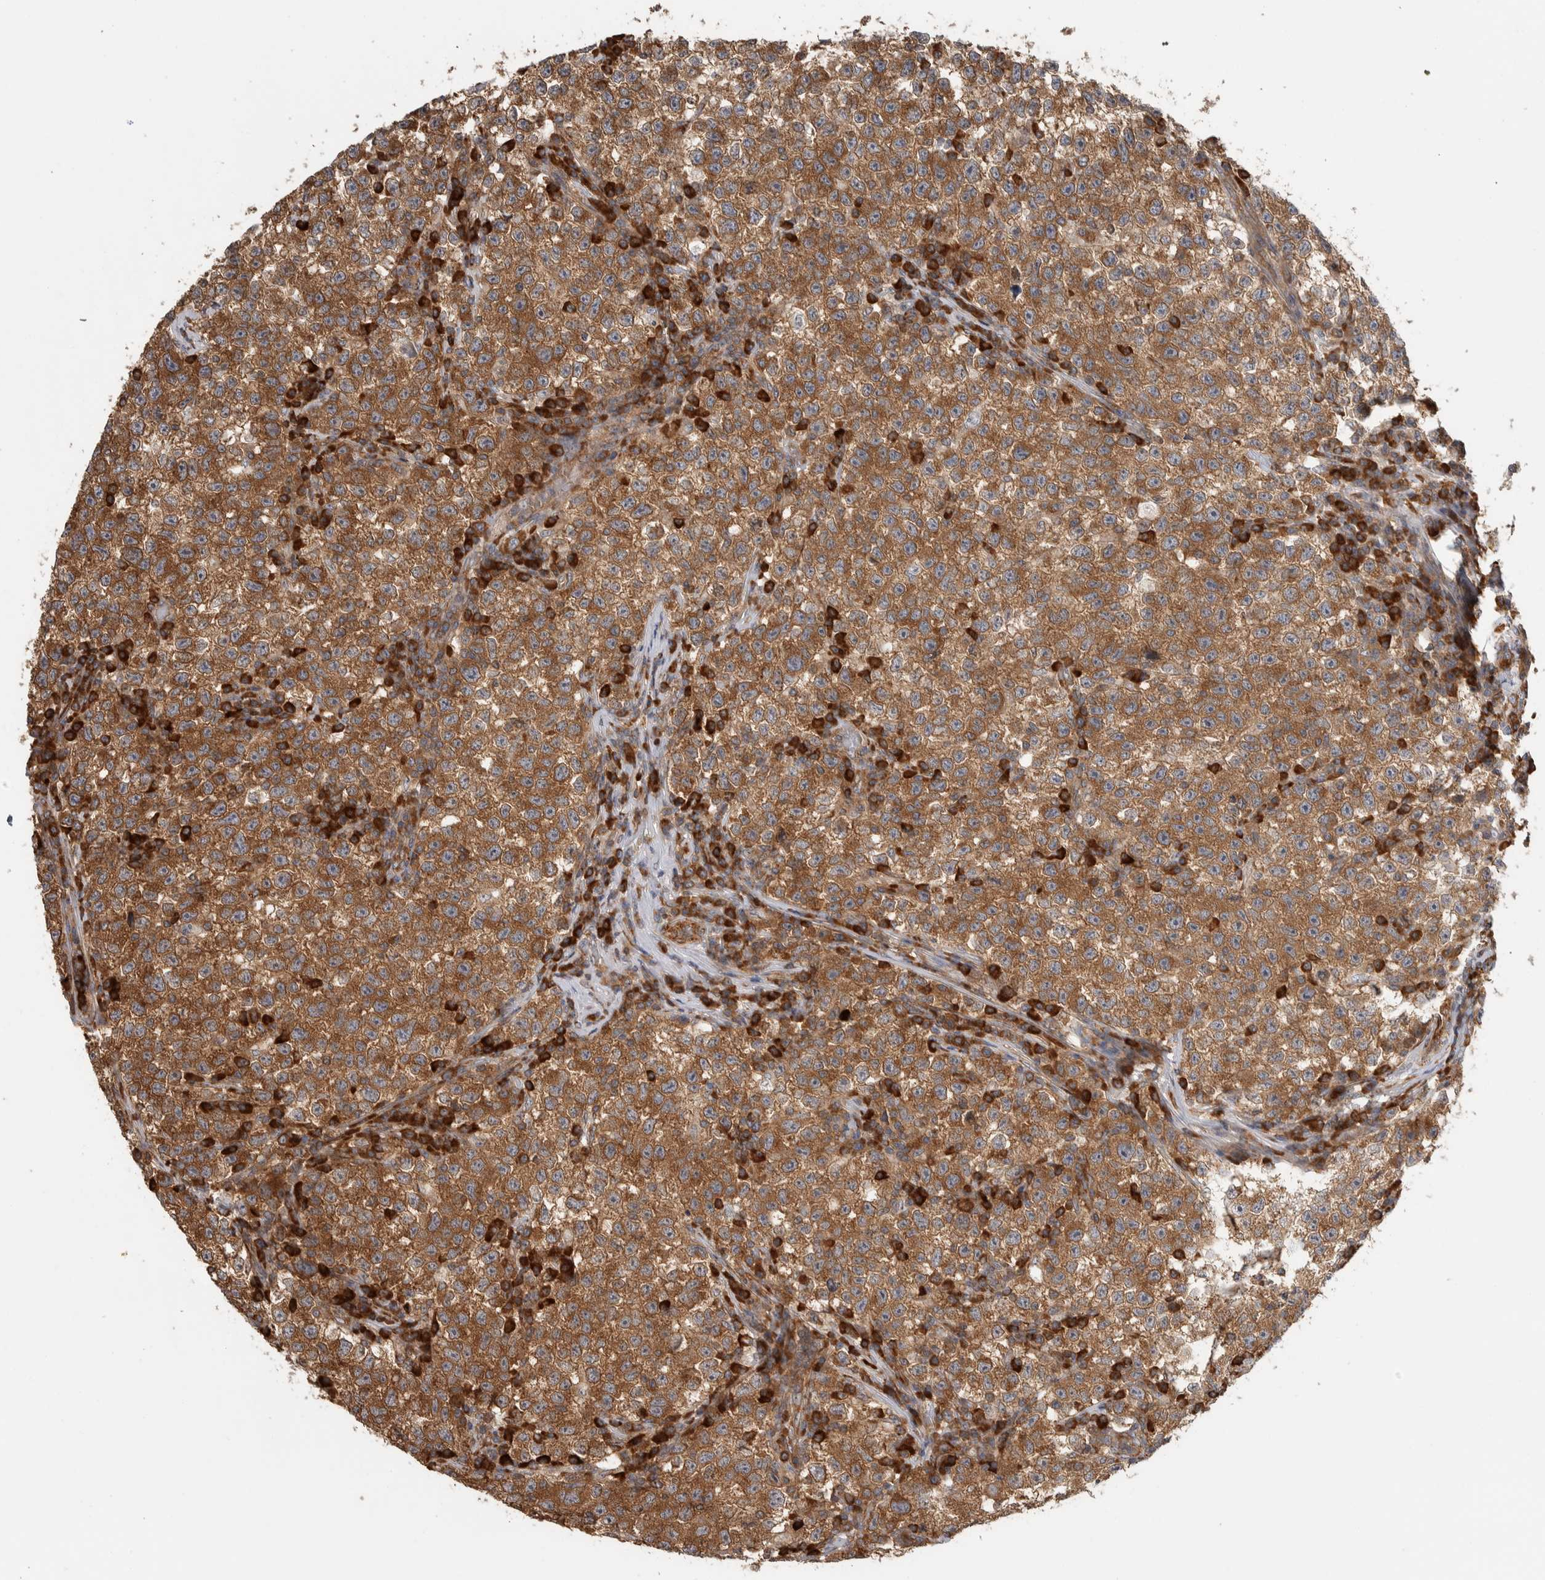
{"staining": {"intensity": "moderate", "quantity": ">75%", "location": "cytoplasmic/membranous"}, "tissue": "testis cancer", "cell_type": "Tumor cells", "image_type": "cancer", "snomed": [{"axis": "morphology", "description": "Seminoma, NOS"}, {"axis": "topography", "description": "Testis"}], "caption": "Immunohistochemistry histopathology image of neoplastic tissue: testis seminoma stained using immunohistochemistry (IHC) reveals medium levels of moderate protein expression localized specifically in the cytoplasmic/membranous of tumor cells, appearing as a cytoplasmic/membranous brown color.", "gene": "EIF3H", "patient": {"sex": "male", "age": 22}}